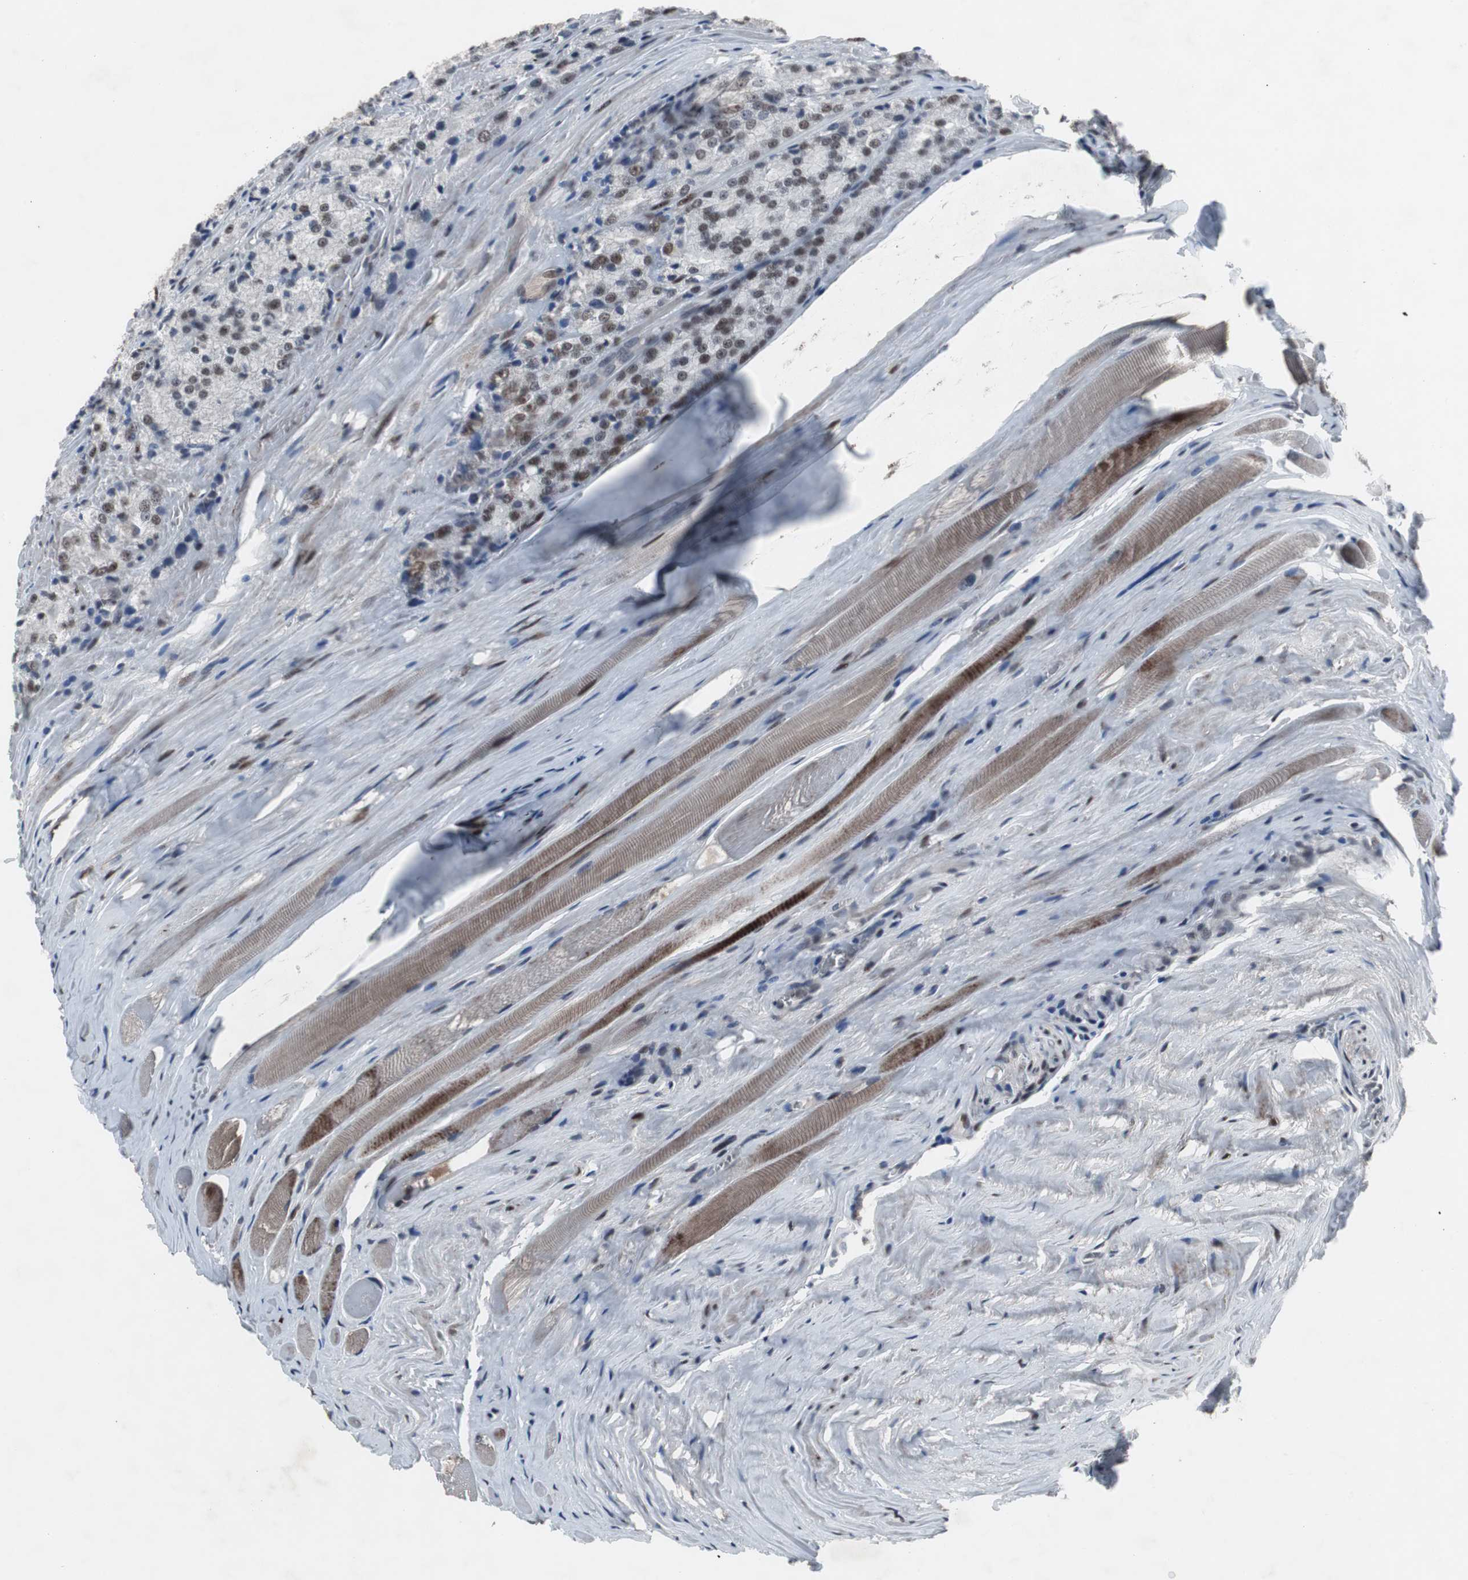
{"staining": {"intensity": "moderate", "quantity": ">75%", "location": "nuclear"}, "tissue": "prostate cancer", "cell_type": "Tumor cells", "image_type": "cancer", "snomed": [{"axis": "morphology", "description": "Adenocarcinoma, Low grade"}, {"axis": "topography", "description": "Prostate"}], "caption": "A brown stain highlights moderate nuclear expression of a protein in human prostate cancer tumor cells.", "gene": "FOXP4", "patient": {"sex": "male", "age": 64}}